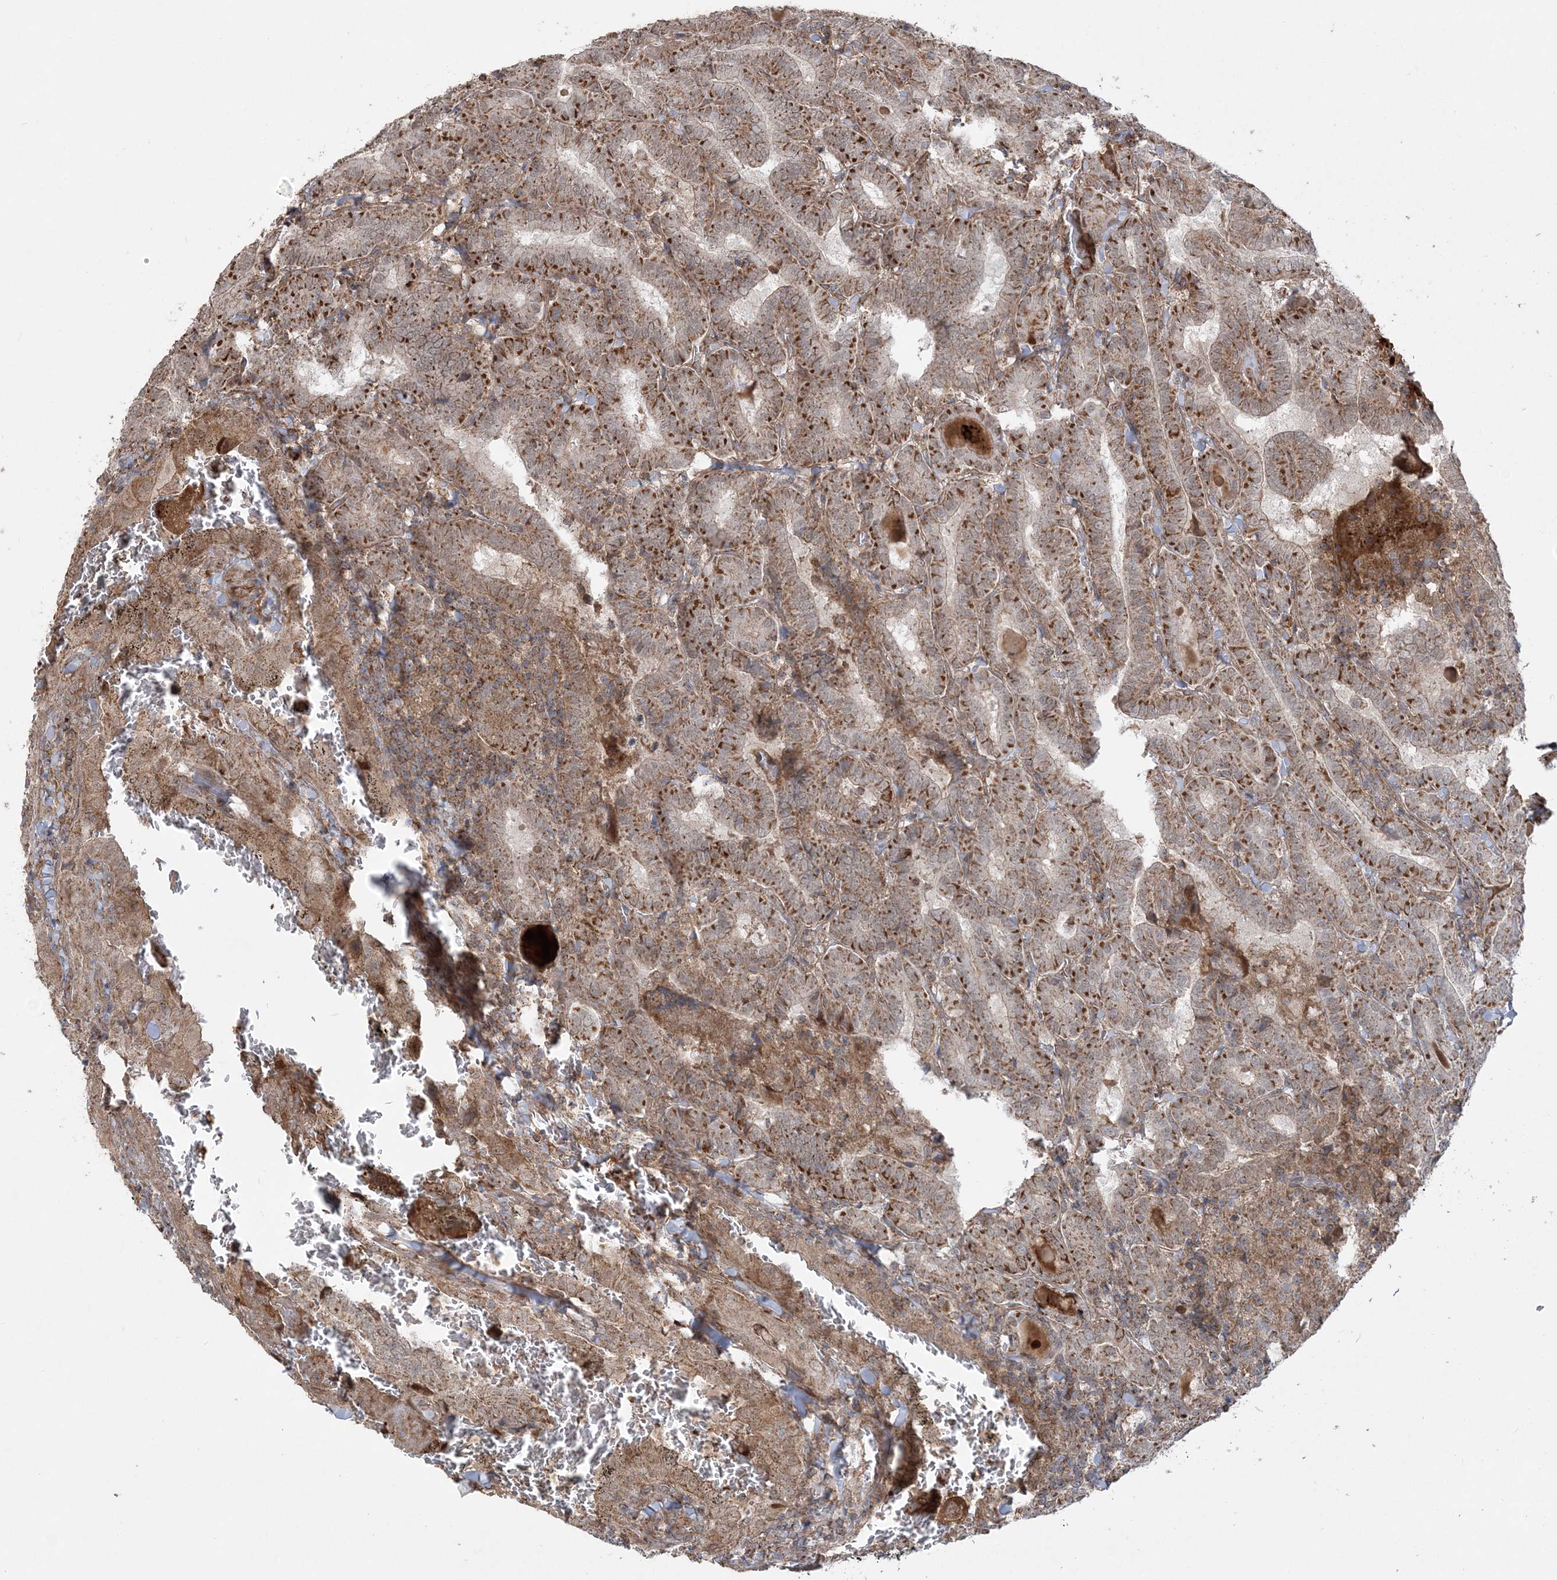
{"staining": {"intensity": "strong", "quantity": ">75%", "location": "cytoplasmic/membranous"}, "tissue": "thyroid cancer", "cell_type": "Tumor cells", "image_type": "cancer", "snomed": [{"axis": "morphology", "description": "Papillary adenocarcinoma, NOS"}, {"axis": "topography", "description": "Thyroid gland"}], "caption": "A brown stain labels strong cytoplasmic/membranous positivity of a protein in human thyroid papillary adenocarcinoma tumor cells.", "gene": "SCLT1", "patient": {"sex": "female", "age": 72}}